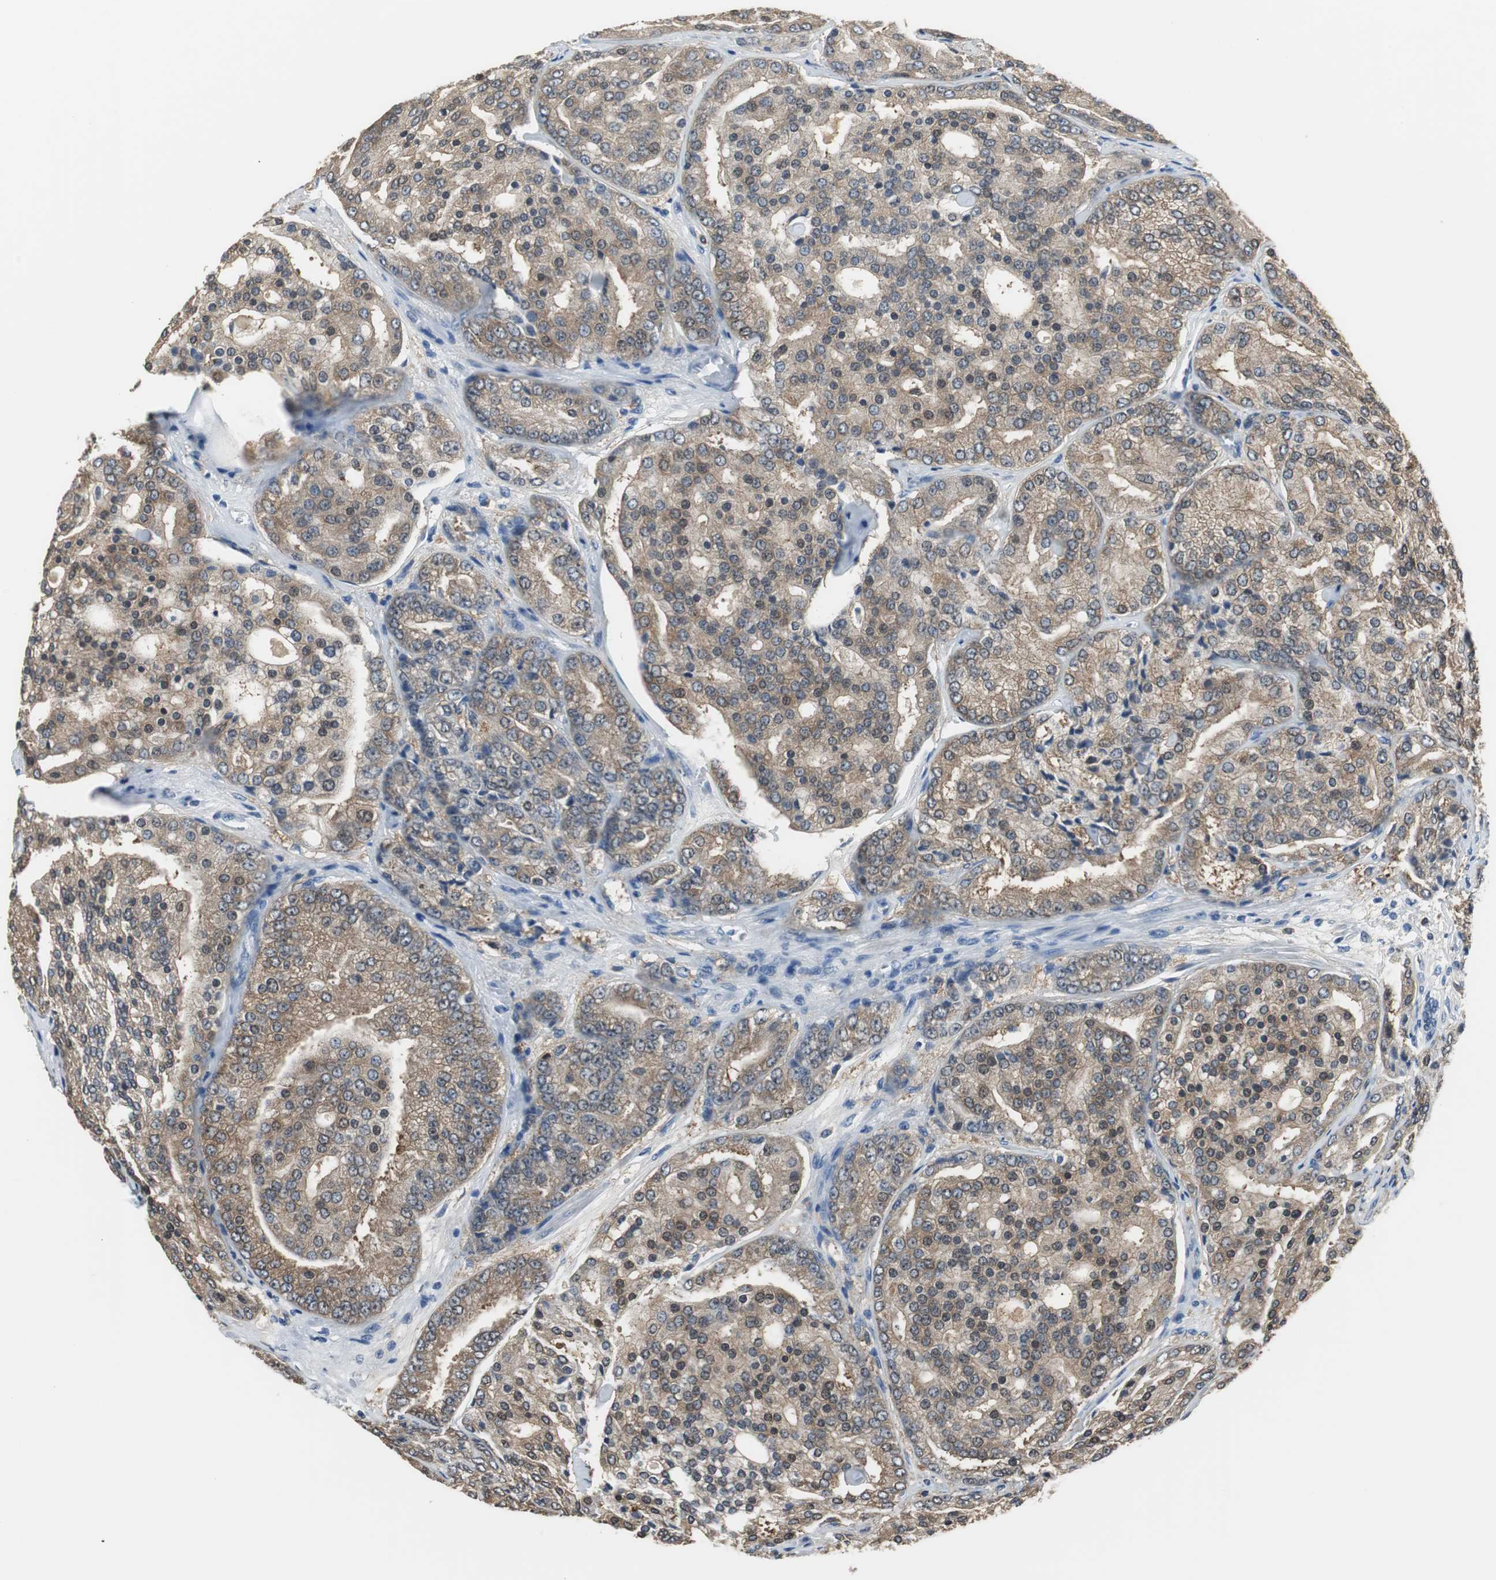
{"staining": {"intensity": "moderate", "quantity": ">75%", "location": "cytoplasmic/membranous"}, "tissue": "prostate cancer", "cell_type": "Tumor cells", "image_type": "cancer", "snomed": [{"axis": "morphology", "description": "Adenocarcinoma, High grade"}, {"axis": "topography", "description": "Prostate"}], "caption": "High-grade adenocarcinoma (prostate) tissue reveals moderate cytoplasmic/membranous expression in about >75% of tumor cells, visualized by immunohistochemistry. (Stains: DAB in brown, nuclei in blue, Microscopy: brightfield microscopy at high magnification).", "gene": "MSTO1", "patient": {"sex": "male", "age": 64}}